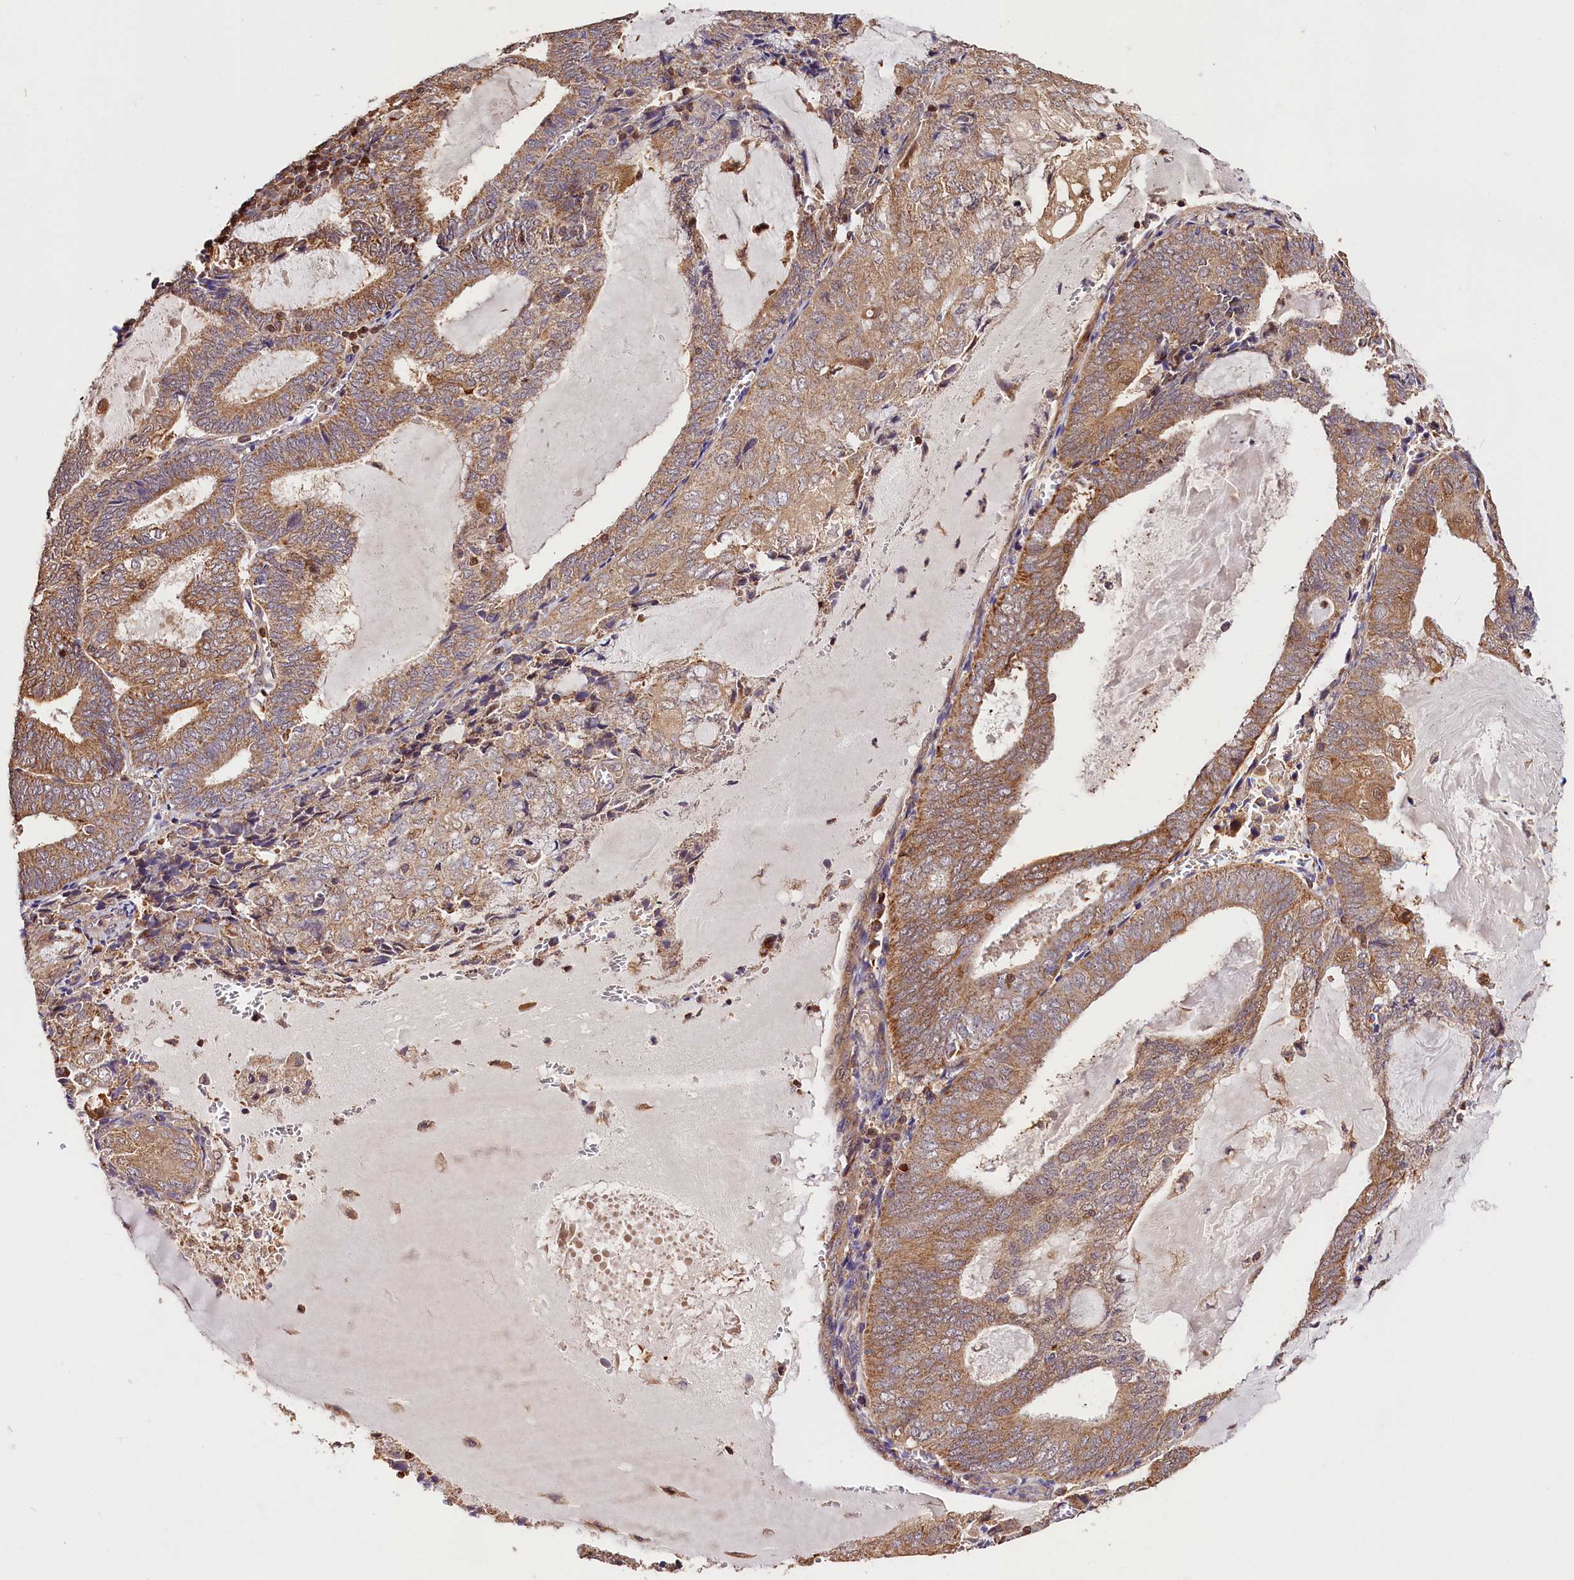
{"staining": {"intensity": "moderate", "quantity": ">75%", "location": "cytoplasmic/membranous"}, "tissue": "endometrial cancer", "cell_type": "Tumor cells", "image_type": "cancer", "snomed": [{"axis": "morphology", "description": "Adenocarcinoma, NOS"}, {"axis": "topography", "description": "Endometrium"}], "caption": "A histopathology image of human endometrial cancer (adenocarcinoma) stained for a protein demonstrates moderate cytoplasmic/membranous brown staining in tumor cells.", "gene": "KPTN", "patient": {"sex": "female", "age": 81}}